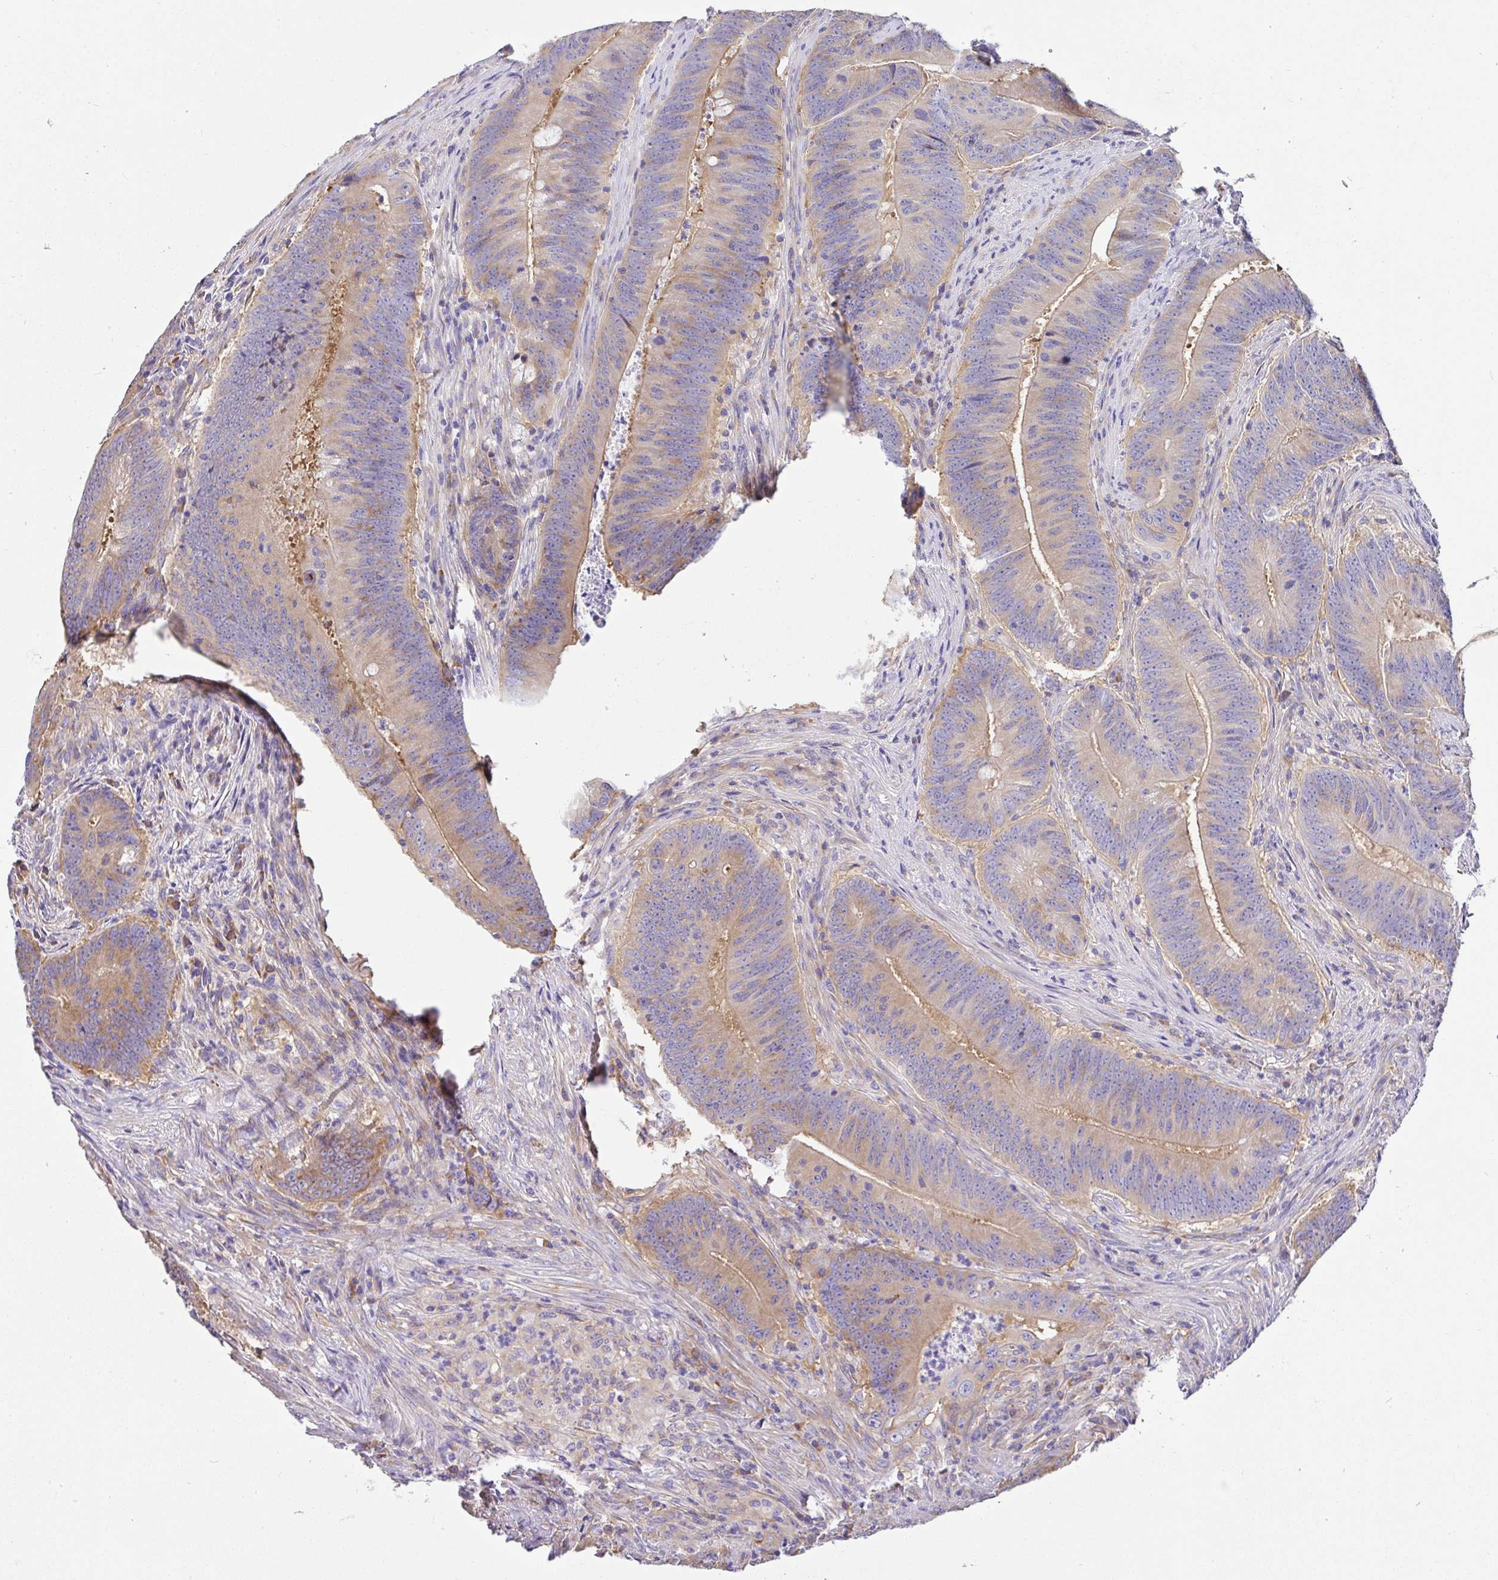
{"staining": {"intensity": "weak", "quantity": "25%-75%", "location": "cytoplasmic/membranous"}, "tissue": "colorectal cancer", "cell_type": "Tumor cells", "image_type": "cancer", "snomed": [{"axis": "morphology", "description": "Adenocarcinoma, NOS"}, {"axis": "topography", "description": "Colon"}], "caption": "Brown immunohistochemical staining in human adenocarcinoma (colorectal) shows weak cytoplasmic/membranous staining in approximately 25%-75% of tumor cells. Nuclei are stained in blue.", "gene": "GFPT2", "patient": {"sex": "female", "age": 87}}